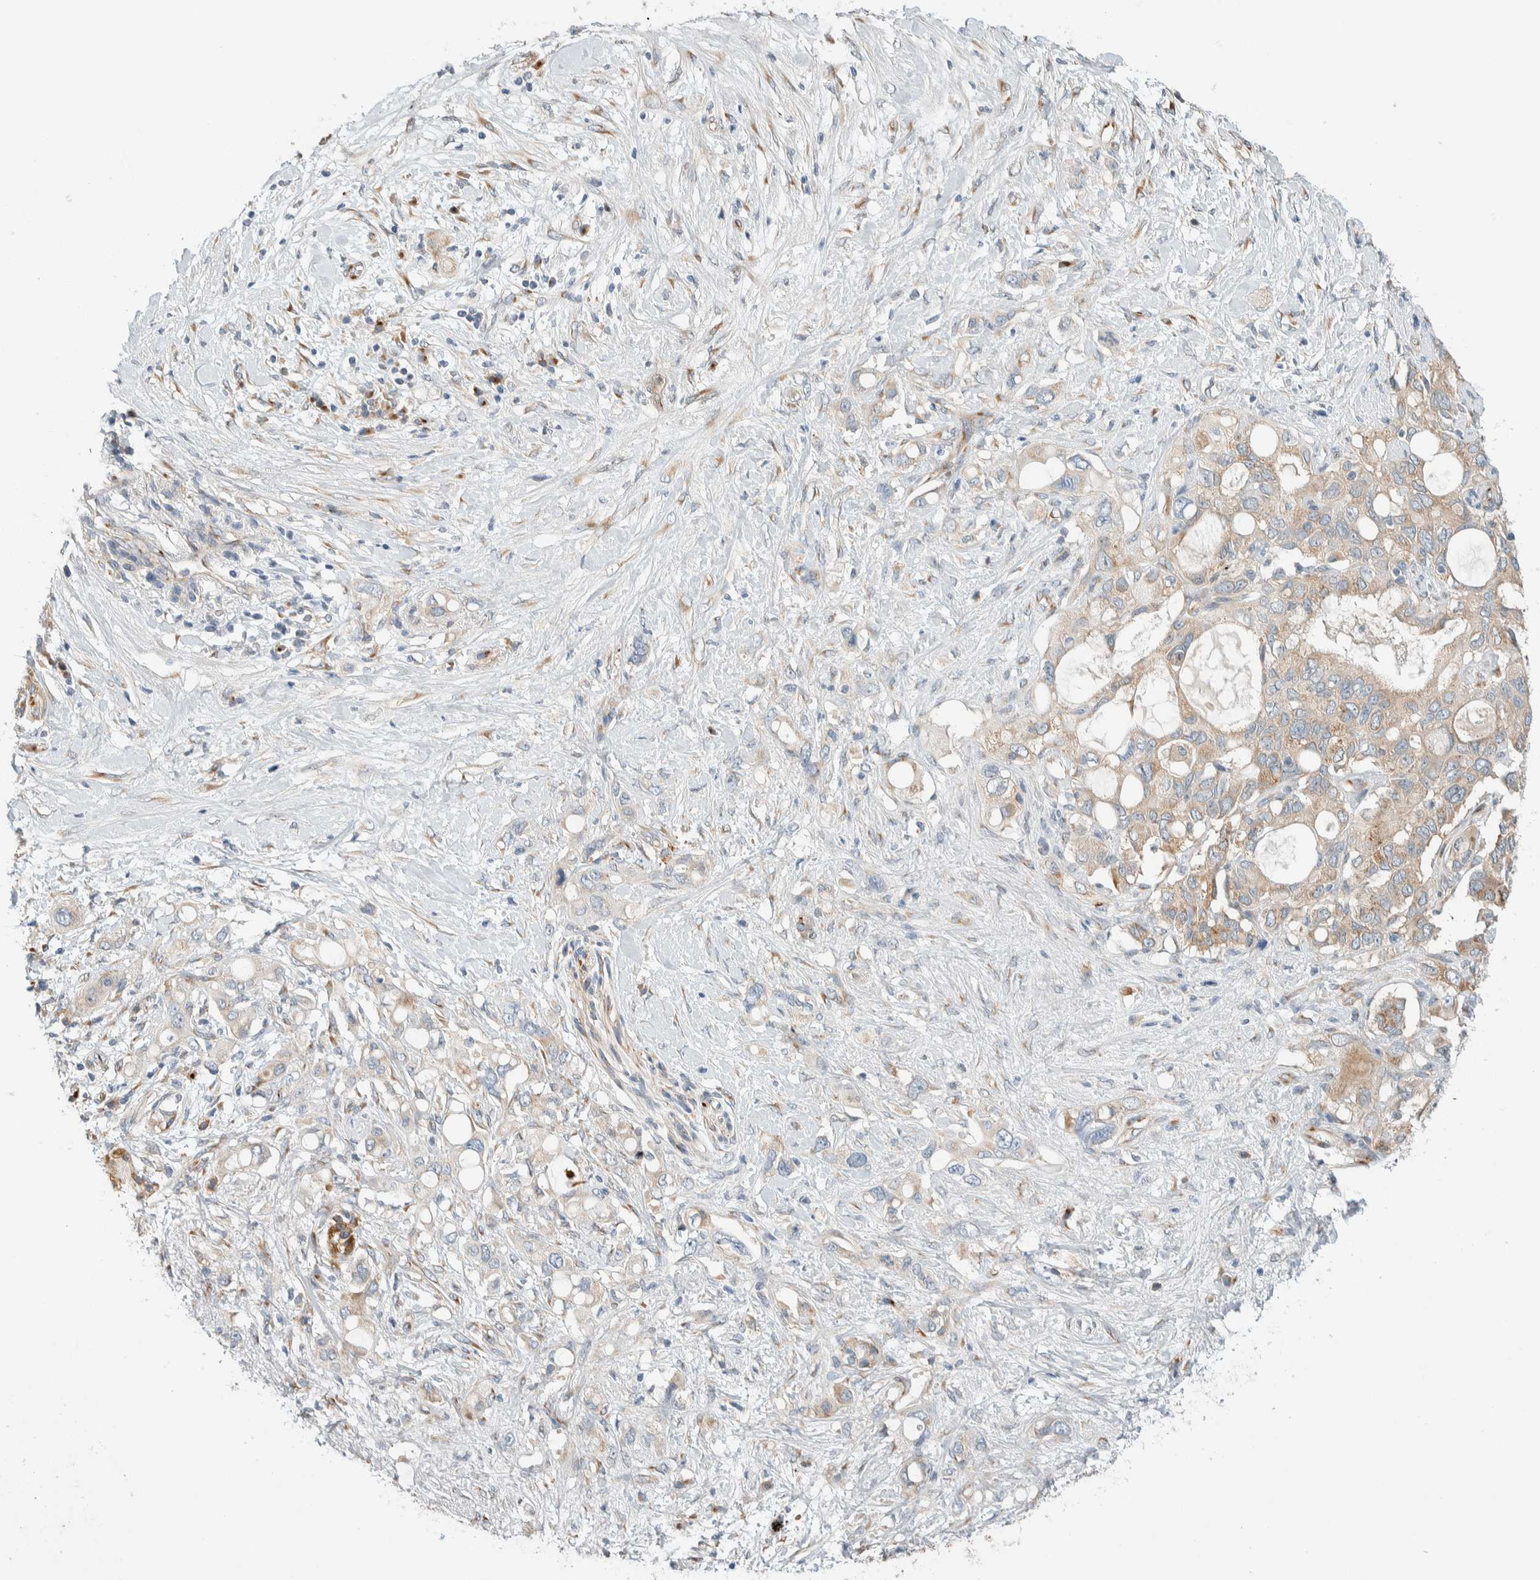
{"staining": {"intensity": "weak", "quantity": ">75%", "location": "cytoplasmic/membranous"}, "tissue": "pancreatic cancer", "cell_type": "Tumor cells", "image_type": "cancer", "snomed": [{"axis": "morphology", "description": "Adenocarcinoma, NOS"}, {"axis": "topography", "description": "Pancreas"}], "caption": "Adenocarcinoma (pancreatic) stained with immunohistochemistry displays weak cytoplasmic/membranous positivity in about >75% of tumor cells.", "gene": "TMEM184B", "patient": {"sex": "female", "age": 56}}